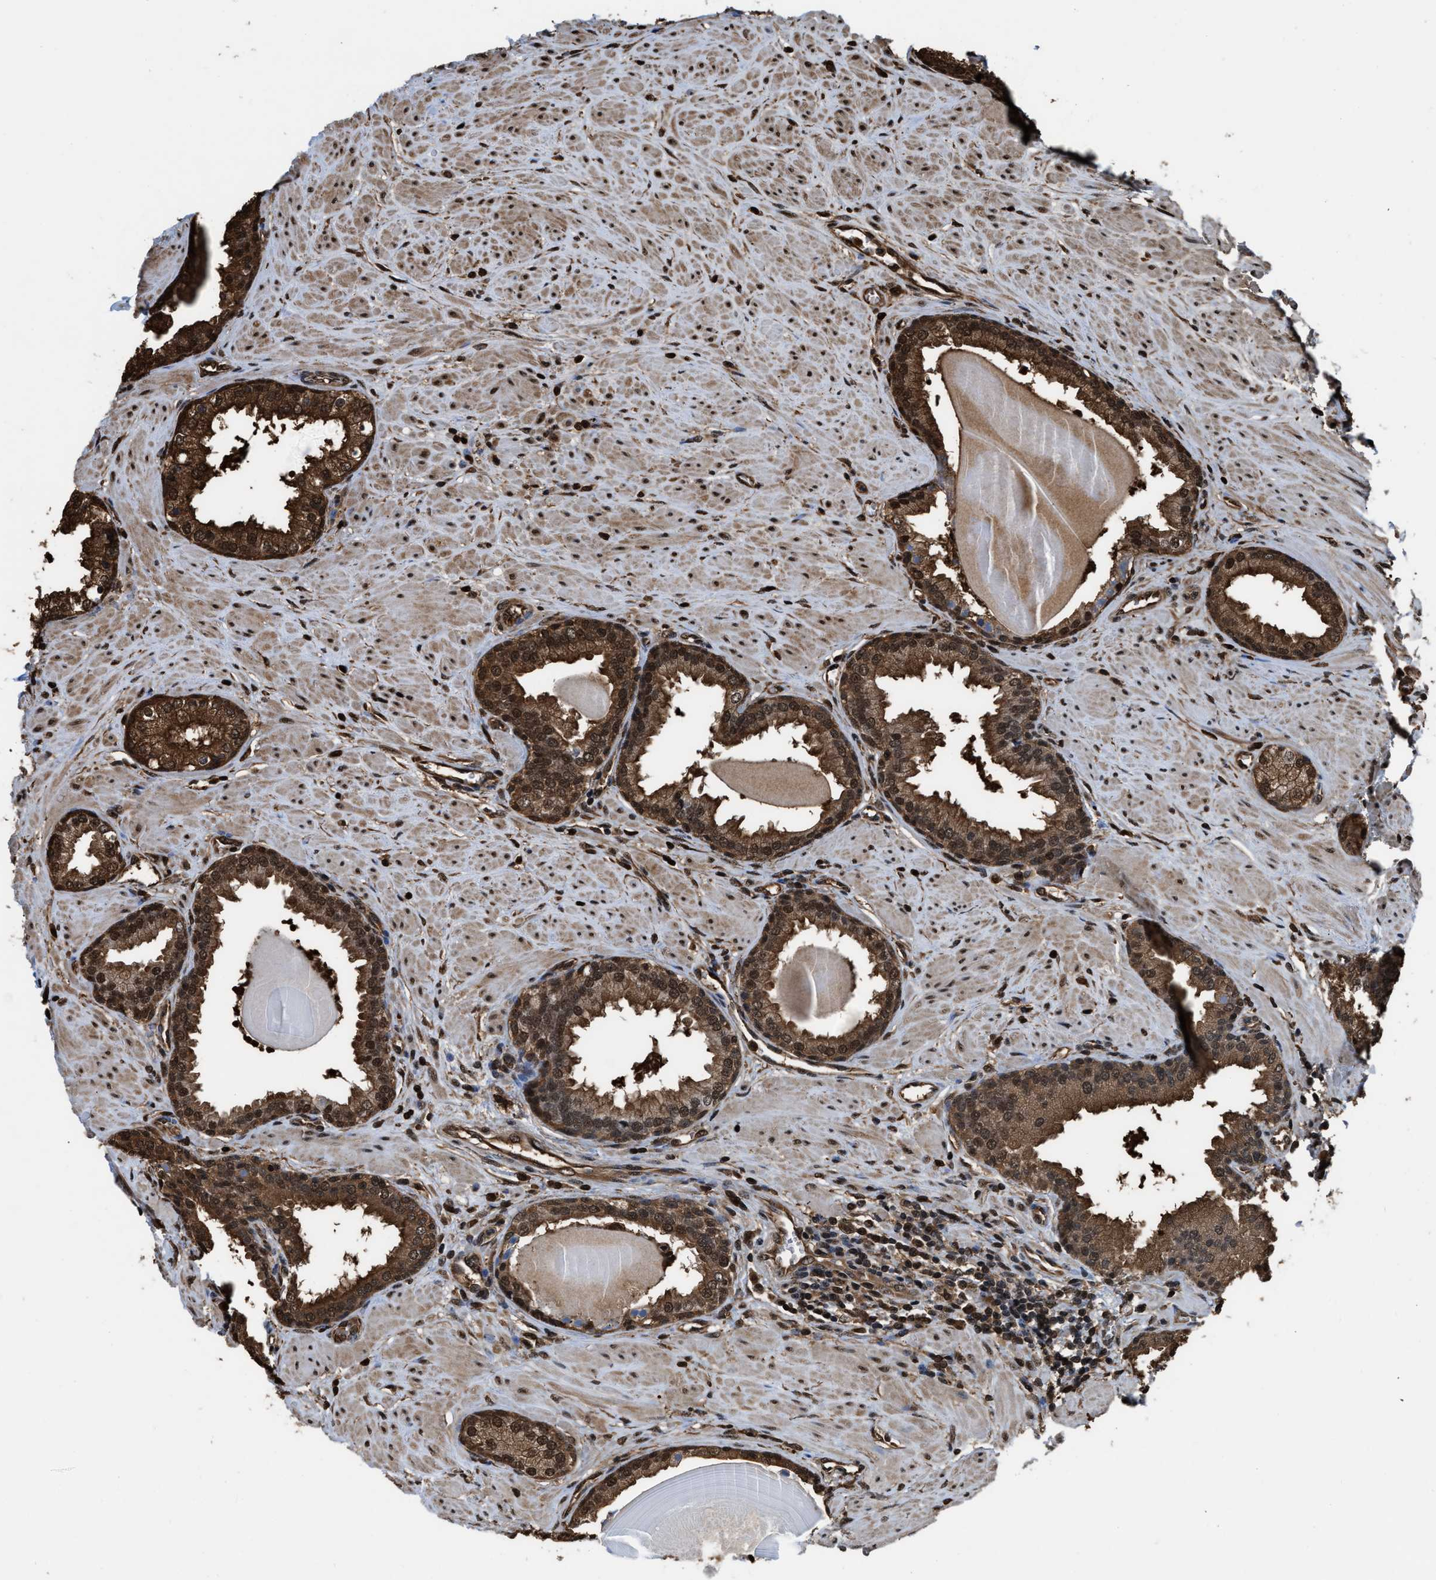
{"staining": {"intensity": "moderate", "quantity": ">75%", "location": "cytoplasmic/membranous,nuclear"}, "tissue": "prostate", "cell_type": "Glandular cells", "image_type": "normal", "snomed": [{"axis": "morphology", "description": "Normal tissue, NOS"}, {"axis": "topography", "description": "Prostate"}], "caption": "Protein staining of unremarkable prostate displays moderate cytoplasmic/membranous,nuclear positivity in approximately >75% of glandular cells.", "gene": "FNTA", "patient": {"sex": "male", "age": 51}}